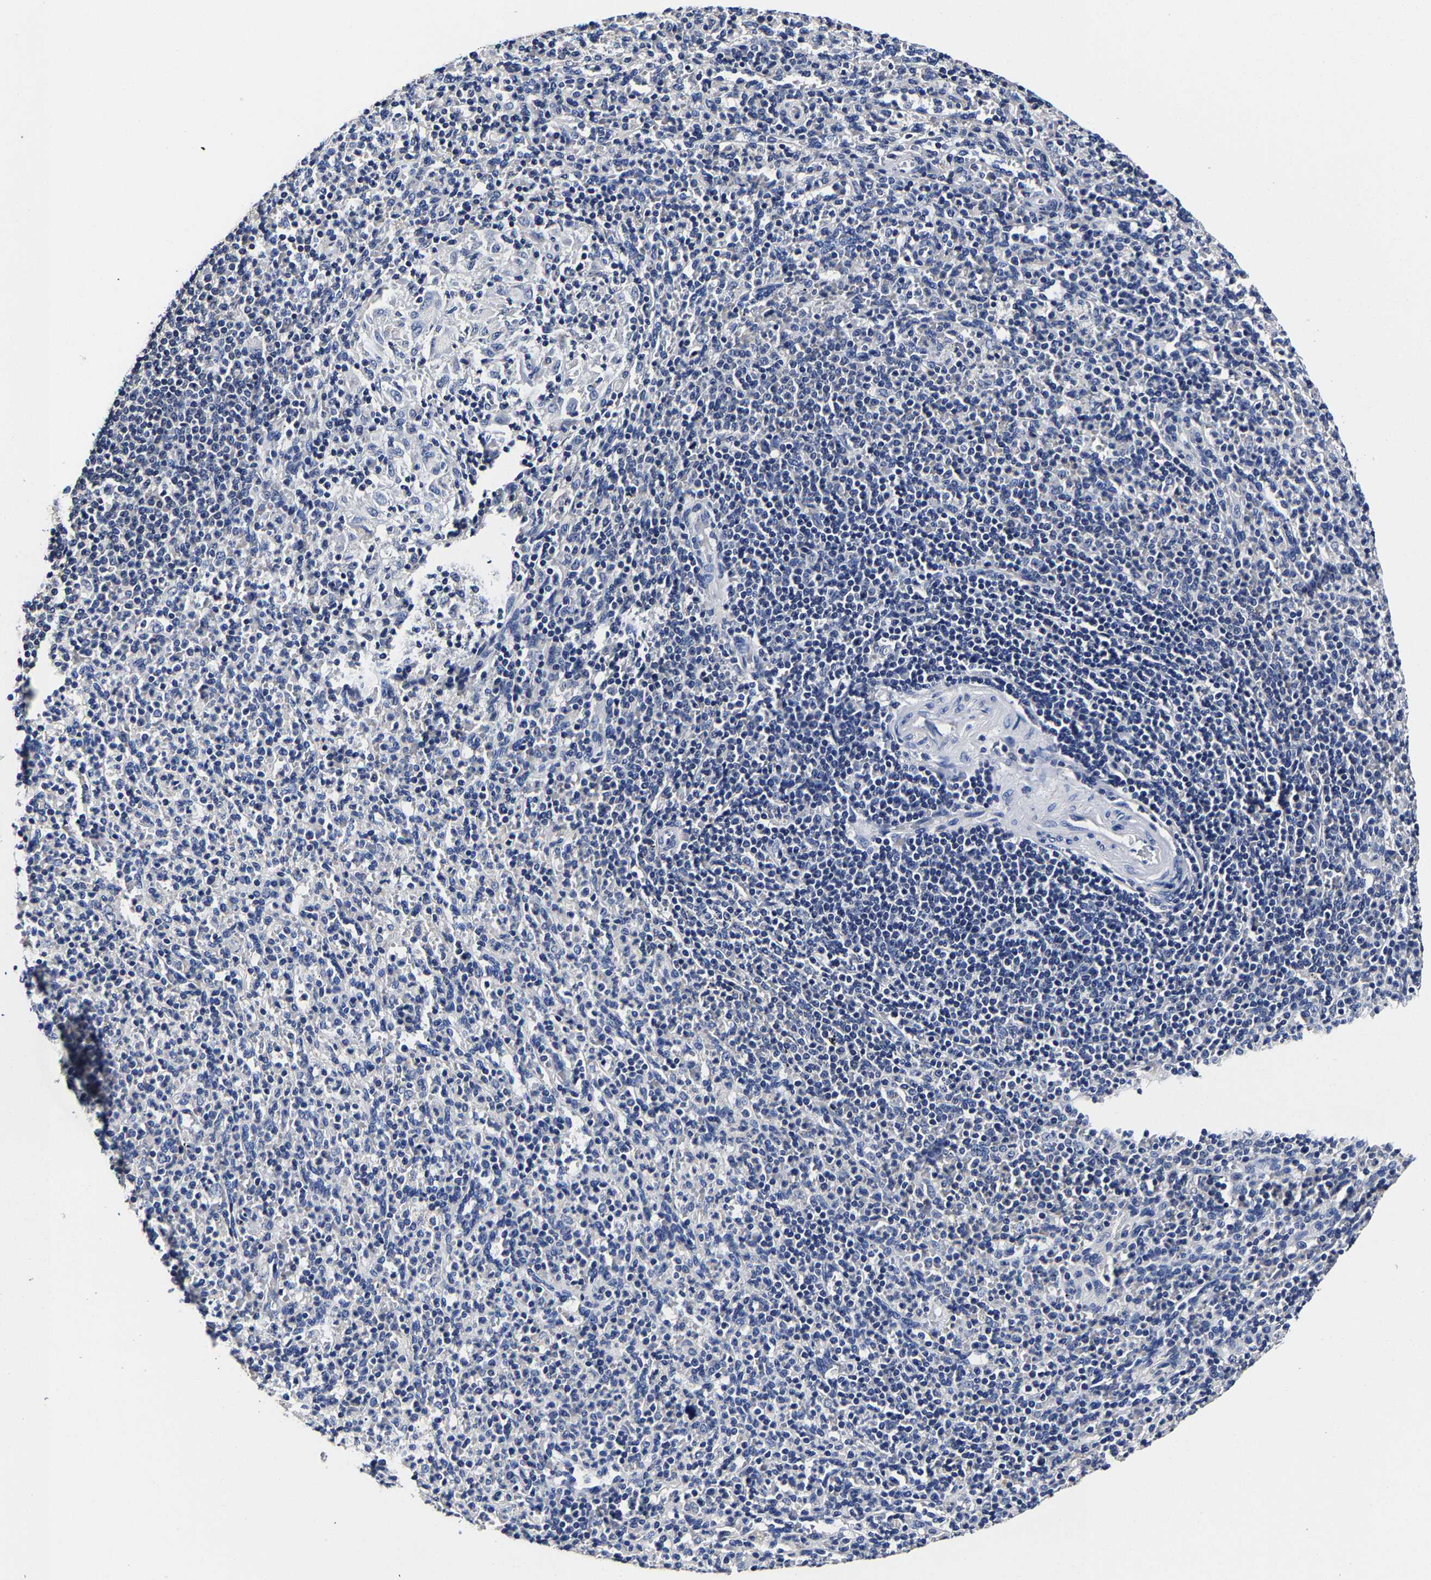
{"staining": {"intensity": "negative", "quantity": "none", "location": "none"}, "tissue": "spleen", "cell_type": "Cells in red pulp", "image_type": "normal", "snomed": [{"axis": "morphology", "description": "Normal tissue, NOS"}, {"axis": "topography", "description": "Spleen"}], "caption": "IHC image of benign spleen: human spleen stained with DAB displays no significant protein expression in cells in red pulp.", "gene": "AKAP4", "patient": {"sex": "male", "age": 36}}